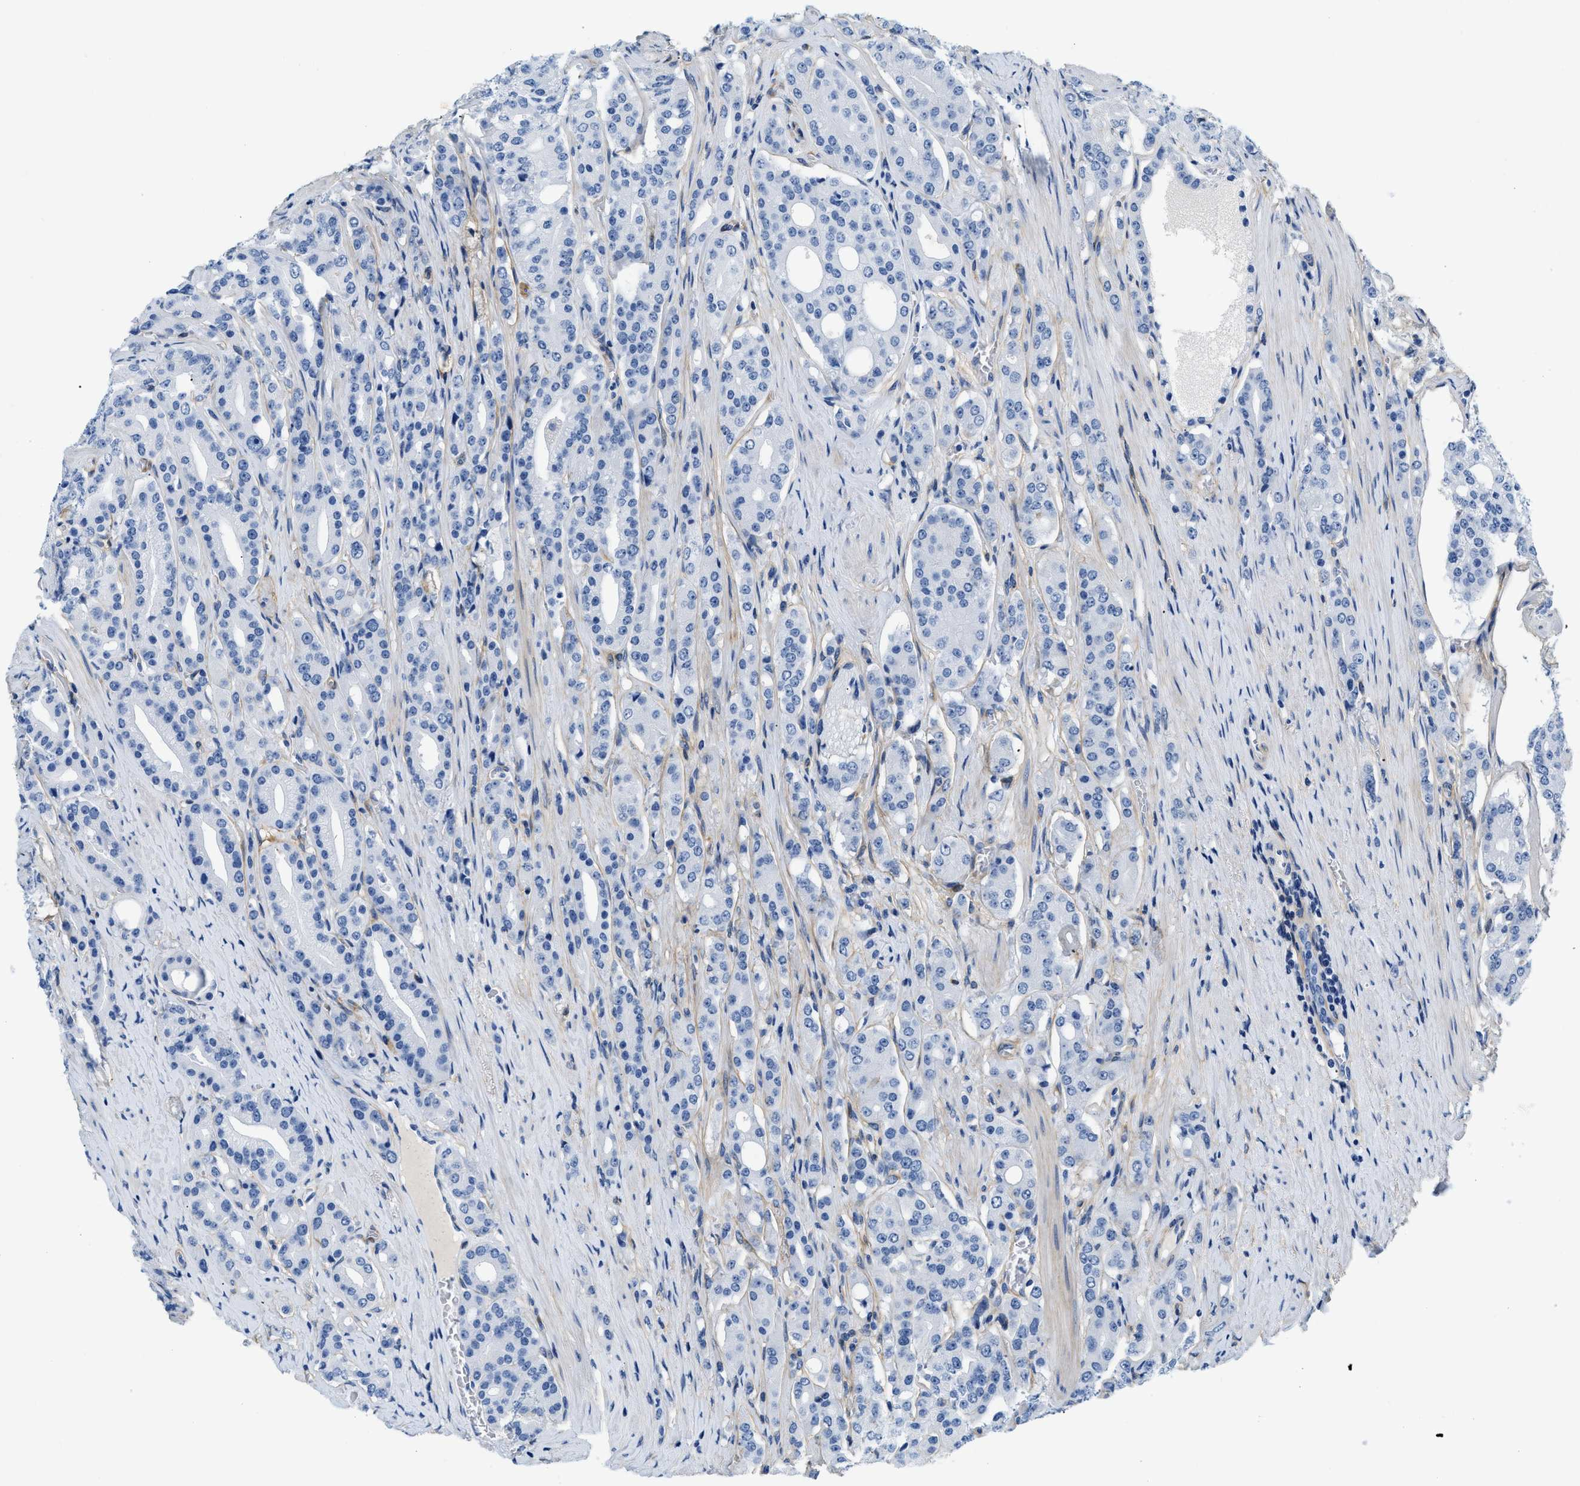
{"staining": {"intensity": "negative", "quantity": "none", "location": "none"}, "tissue": "prostate cancer", "cell_type": "Tumor cells", "image_type": "cancer", "snomed": [{"axis": "morphology", "description": "Adenocarcinoma, High grade"}, {"axis": "topography", "description": "Prostate"}], "caption": "This is a micrograph of IHC staining of prostate cancer, which shows no staining in tumor cells.", "gene": "PDGFRB", "patient": {"sex": "male", "age": 71}}